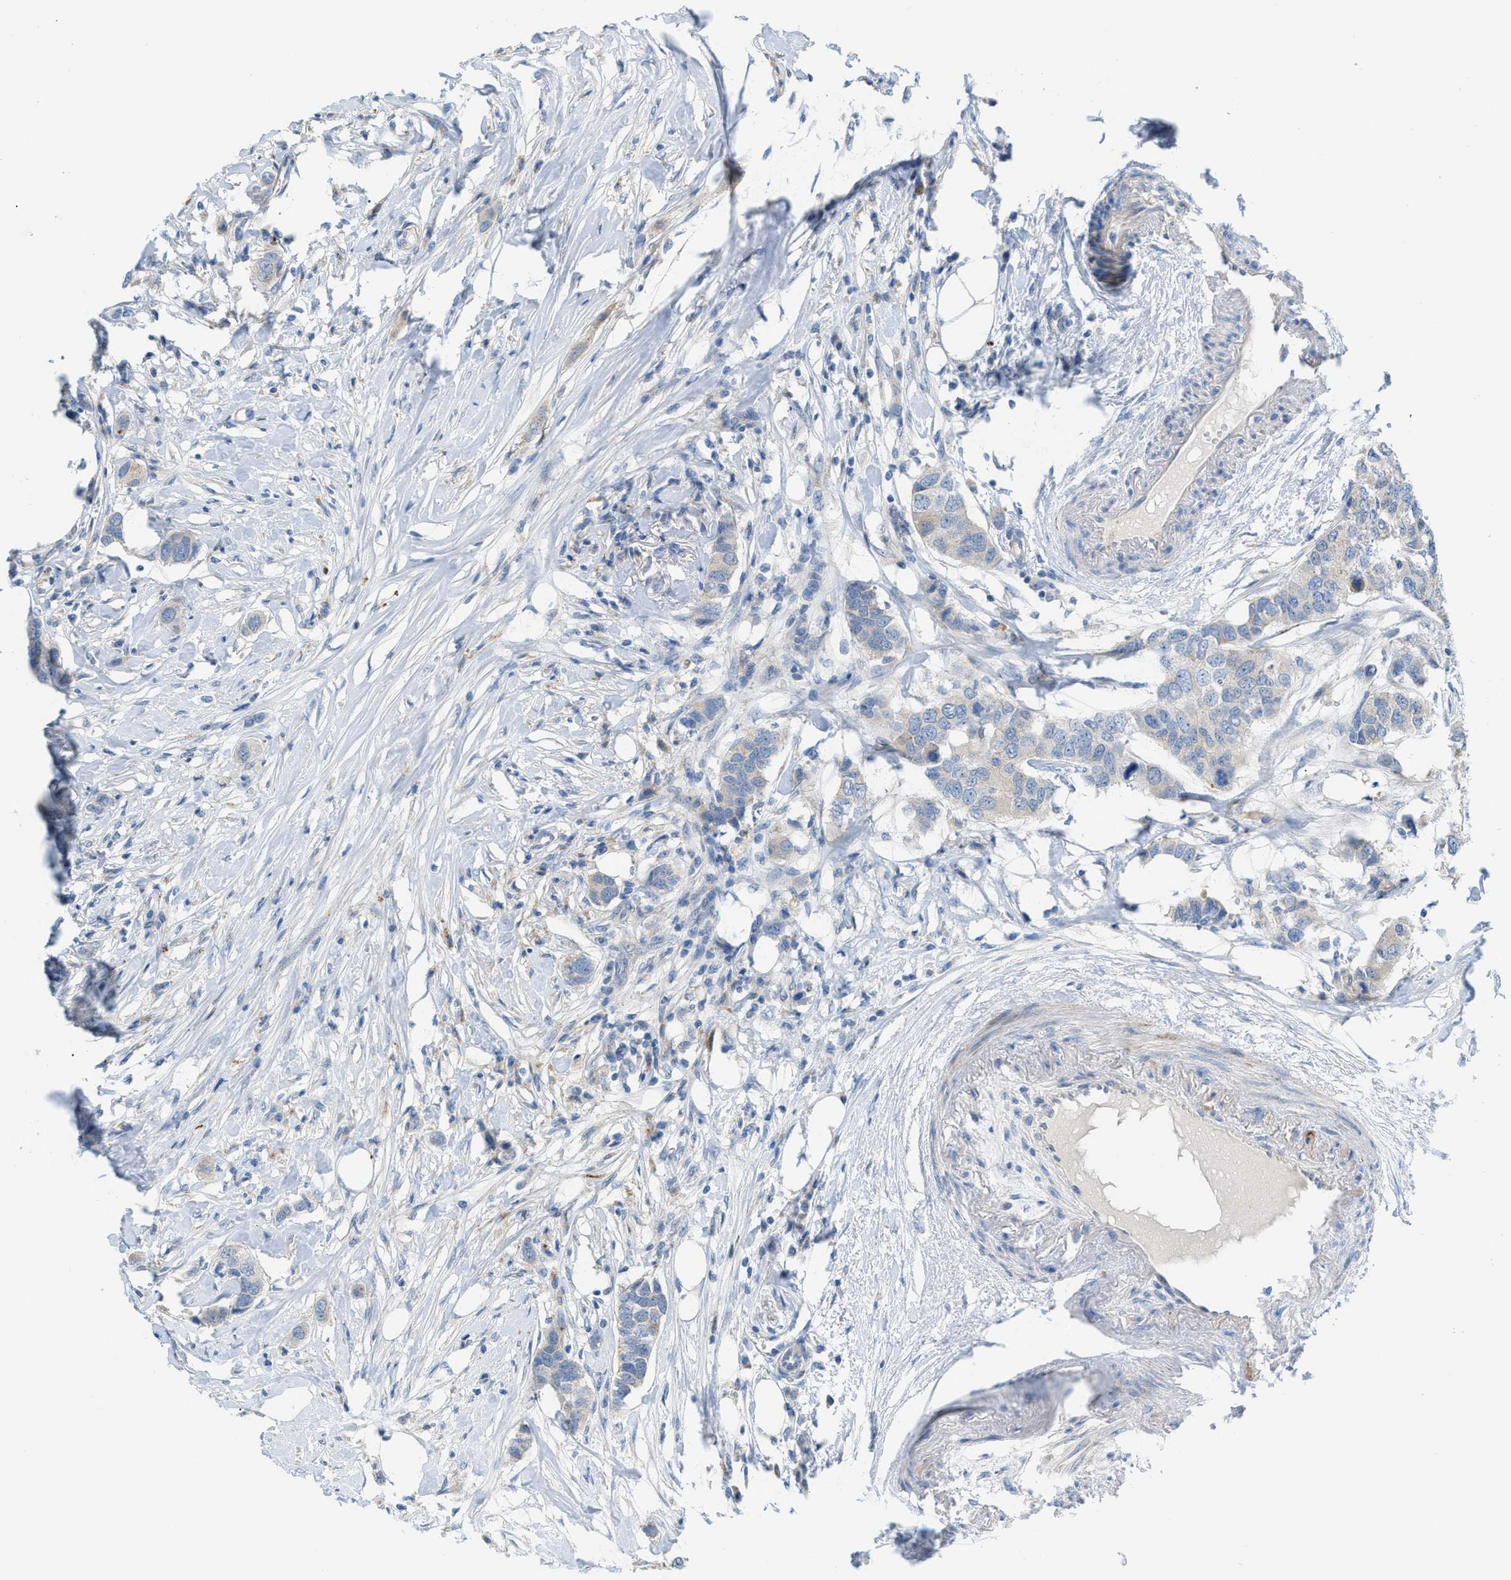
{"staining": {"intensity": "negative", "quantity": "none", "location": "none"}, "tissue": "breast cancer", "cell_type": "Tumor cells", "image_type": "cancer", "snomed": [{"axis": "morphology", "description": "Duct carcinoma"}, {"axis": "topography", "description": "Breast"}], "caption": "Tumor cells are negative for brown protein staining in breast cancer (invasive ductal carcinoma).", "gene": "RBBP9", "patient": {"sex": "female", "age": 50}}